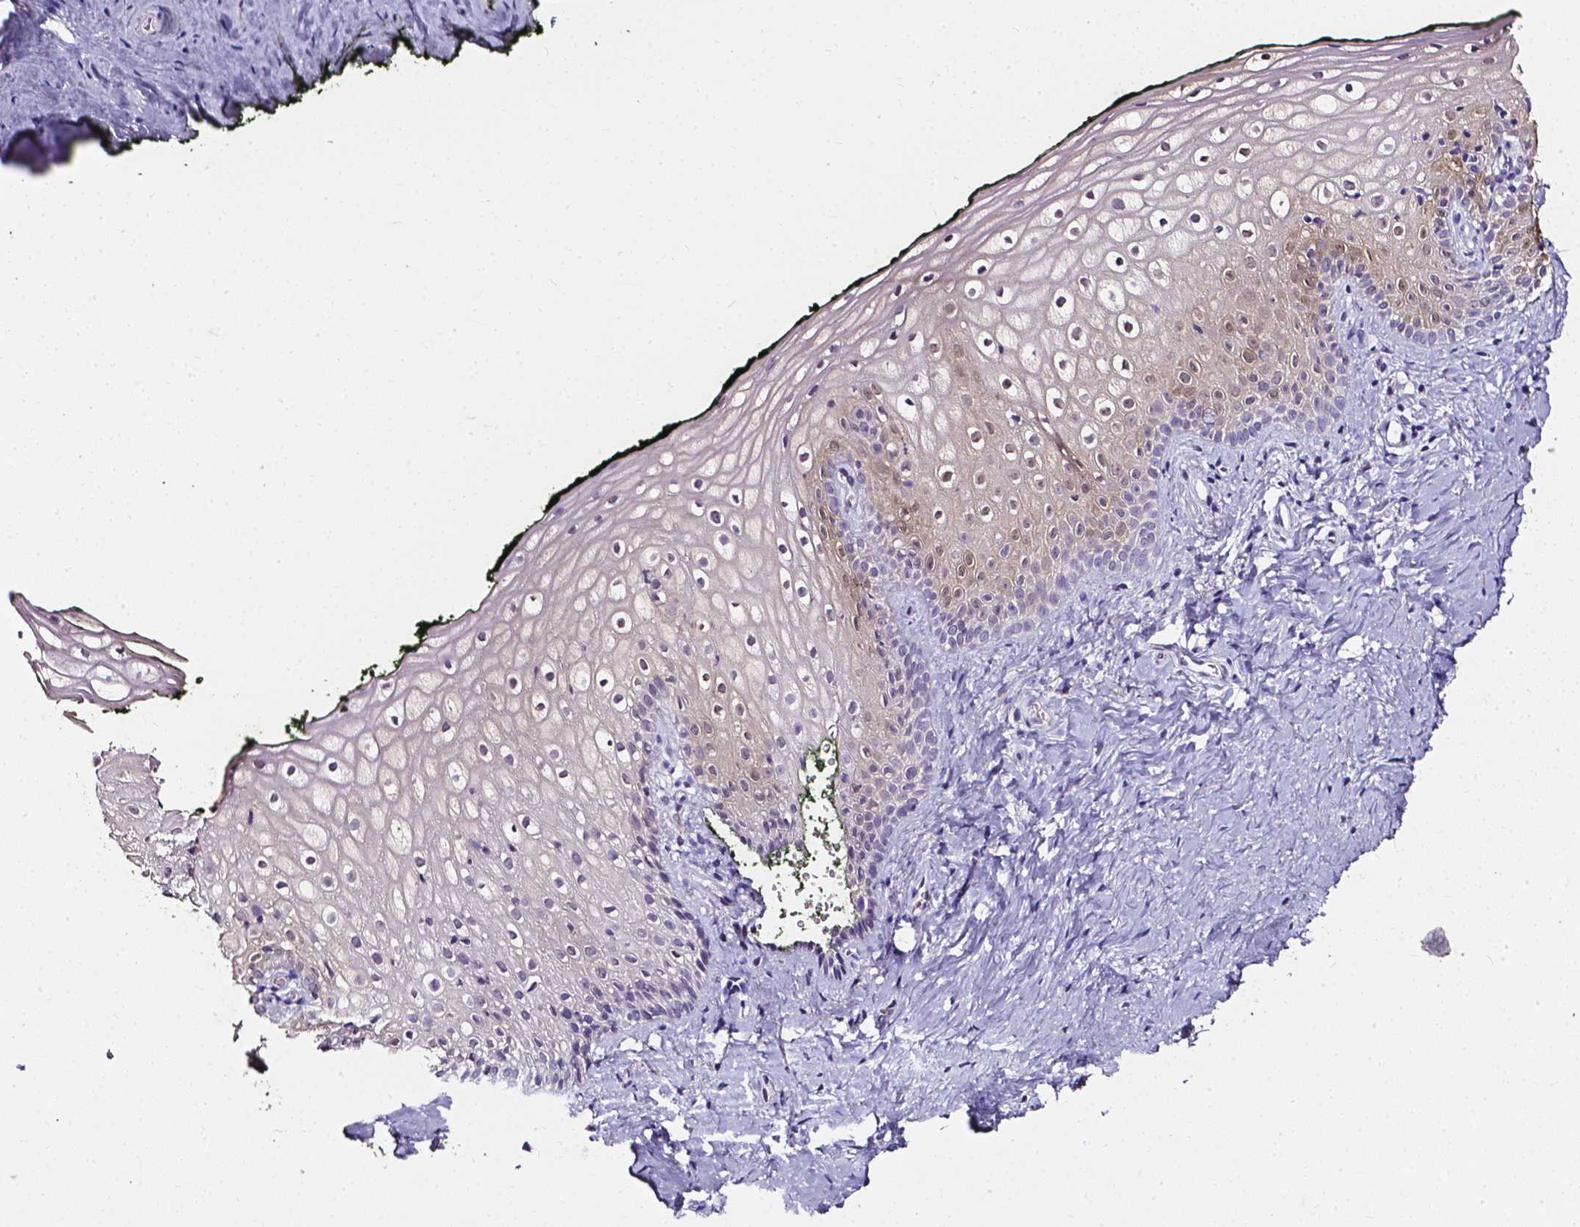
{"staining": {"intensity": "weak", "quantity": "<25%", "location": "nuclear"}, "tissue": "vagina", "cell_type": "Squamous epithelial cells", "image_type": "normal", "snomed": [{"axis": "morphology", "description": "Normal tissue, NOS"}, {"axis": "topography", "description": "Vagina"}], "caption": "Squamous epithelial cells are negative for brown protein staining in unremarkable vagina.", "gene": "AKR1B10", "patient": {"sex": "female", "age": 47}}